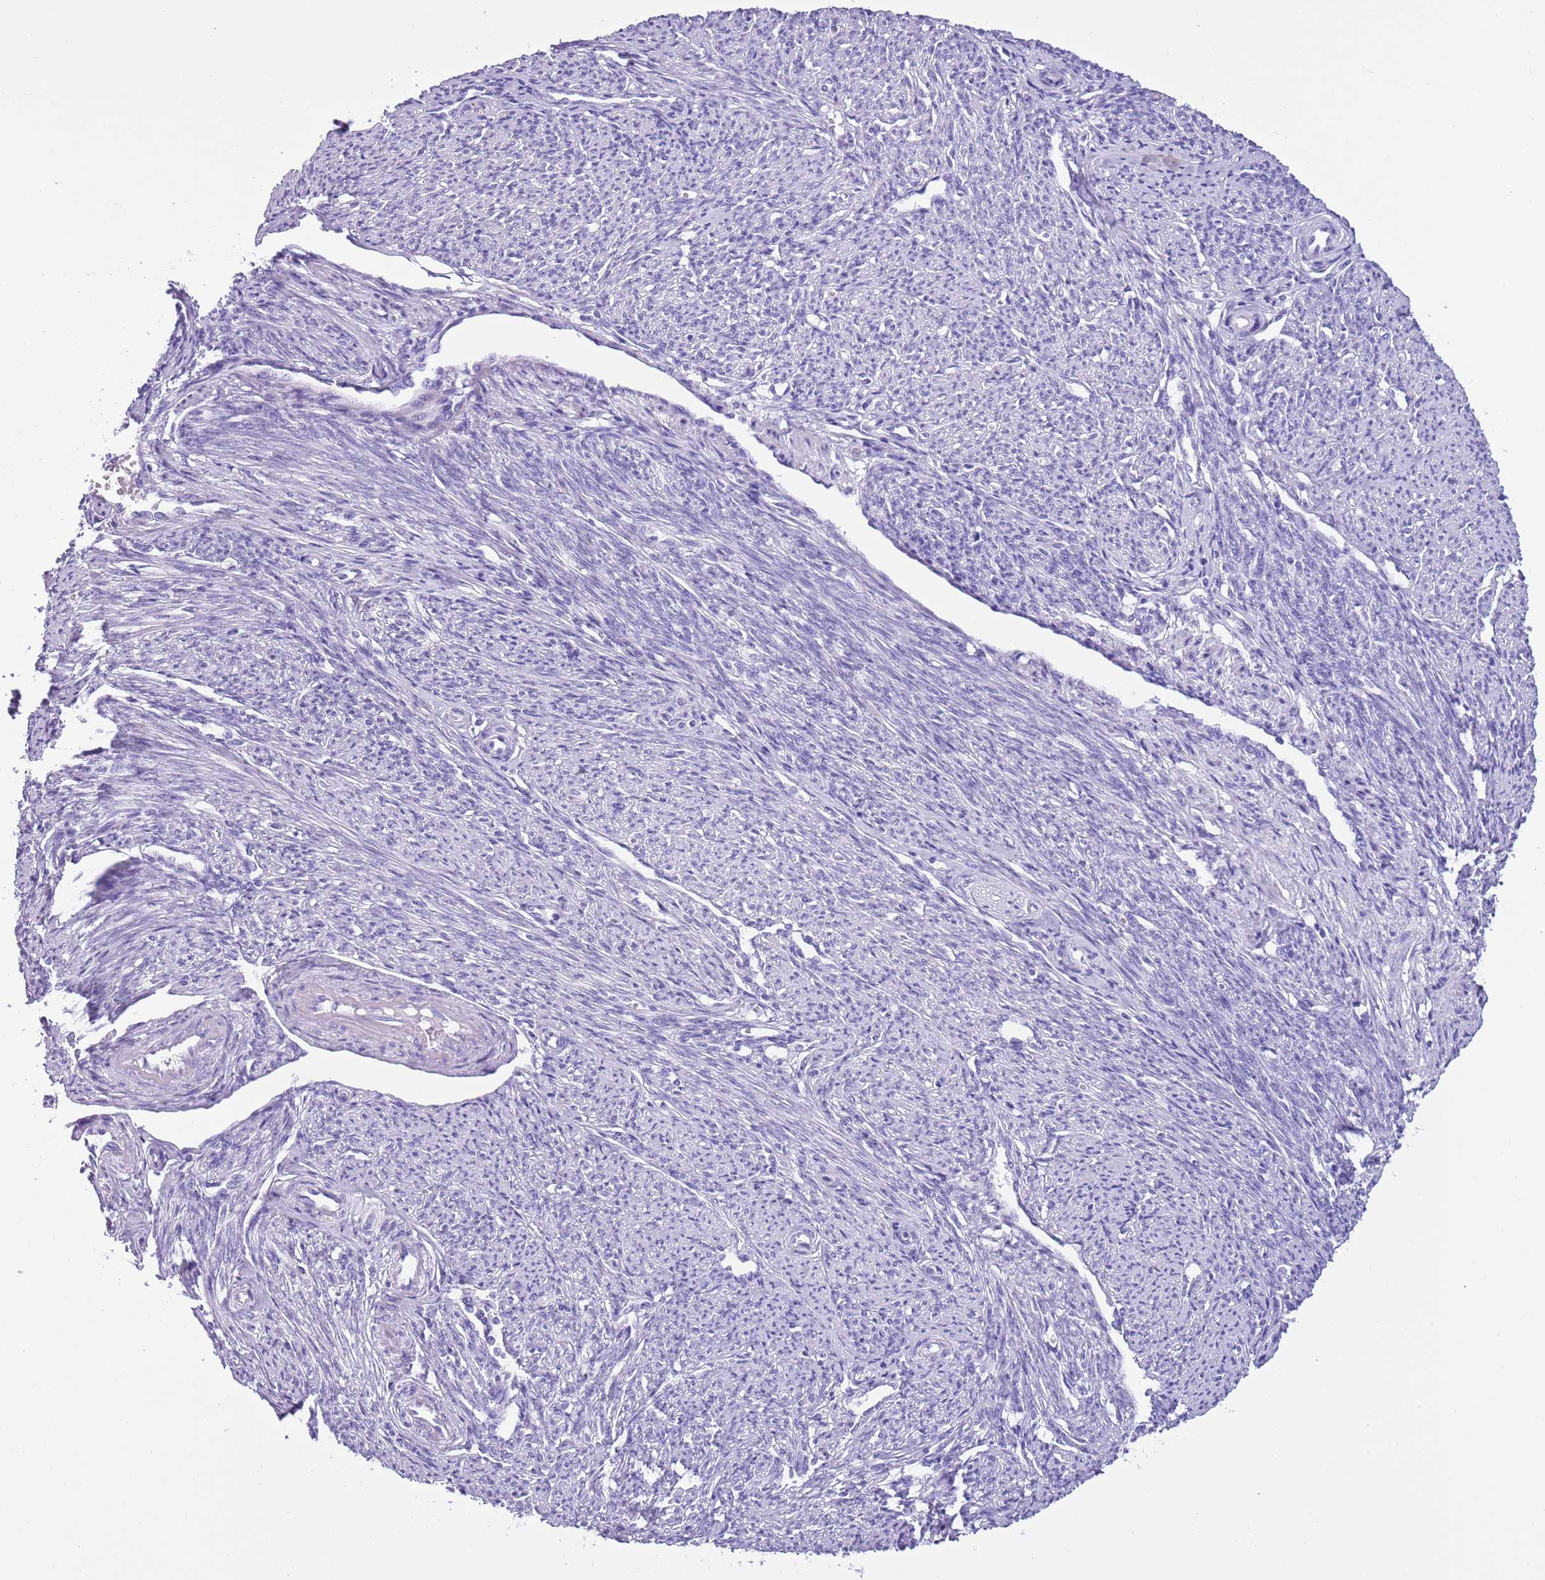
{"staining": {"intensity": "negative", "quantity": "none", "location": "none"}, "tissue": "smooth muscle", "cell_type": "Smooth muscle cells", "image_type": "normal", "snomed": [{"axis": "morphology", "description": "Normal tissue, NOS"}, {"axis": "topography", "description": "Smooth muscle"}, {"axis": "topography", "description": "Uterus"}], "caption": "This micrograph is of benign smooth muscle stained with immunohistochemistry to label a protein in brown with the nuclei are counter-stained blue. There is no expression in smooth muscle cells.", "gene": "TBC1D10B", "patient": {"sex": "female", "age": 59}}